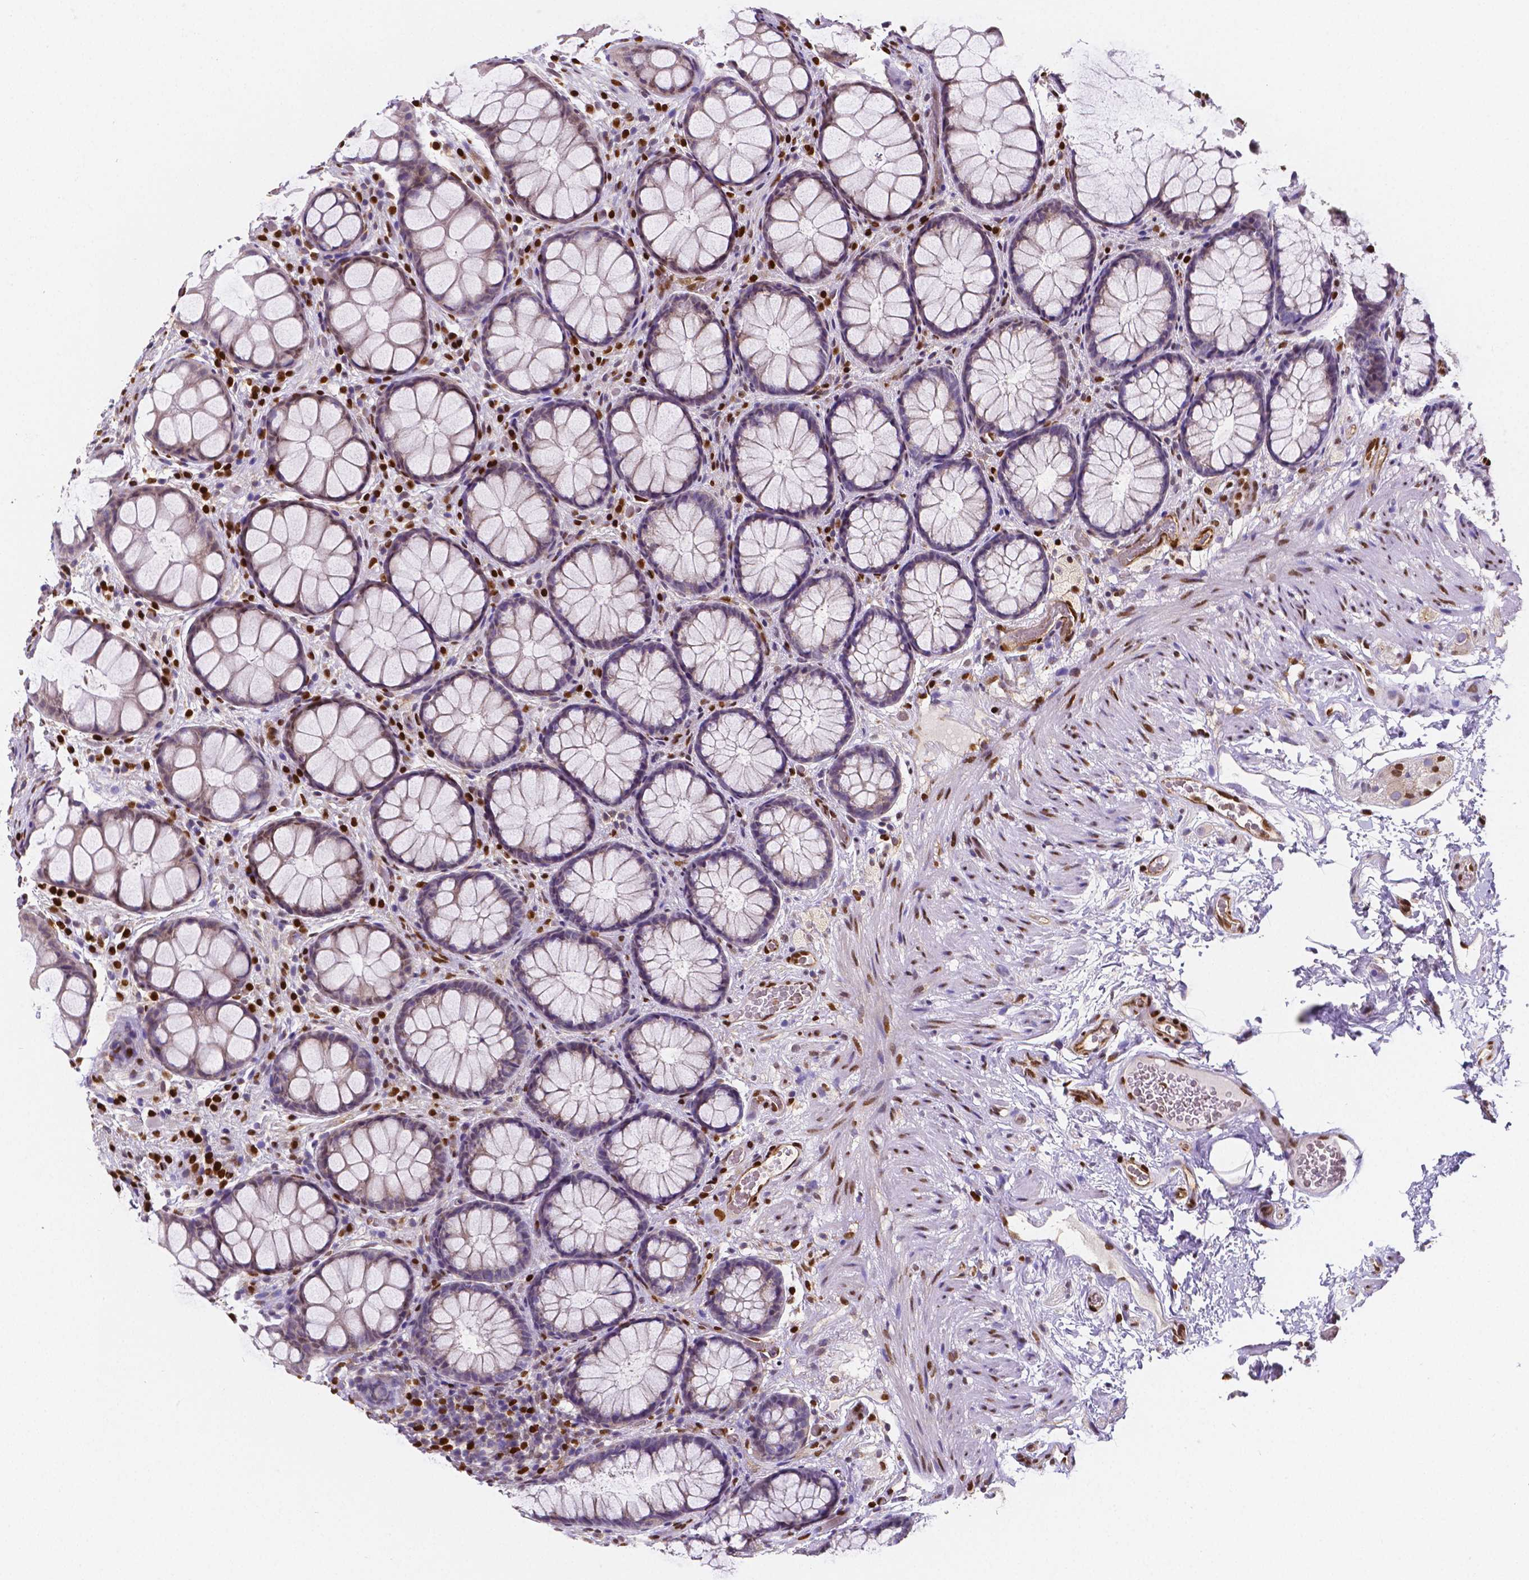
{"staining": {"intensity": "negative", "quantity": "none", "location": "none"}, "tissue": "rectum", "cell_type": "Glandular cells", "image_type": "normal", "snomed": [{"axis": "morphology", "description": "Normal tissue, NOS"}, {"axis": "topography", "description": "Rectum"}], "caption": "High power microscopy photomicrograph of an immunohistochemistry (IHC) micrograph of benign rectum, revealing no significant positivity in glandular cells. (Stains: DAB (3,3'-diaminobenzidine) IHC with hematoxylin counter stain, Microscopy: brightfield microscopy at high magnification).", "gene": "MEF2C", "patient": {"sex": "female", "age": 62}}